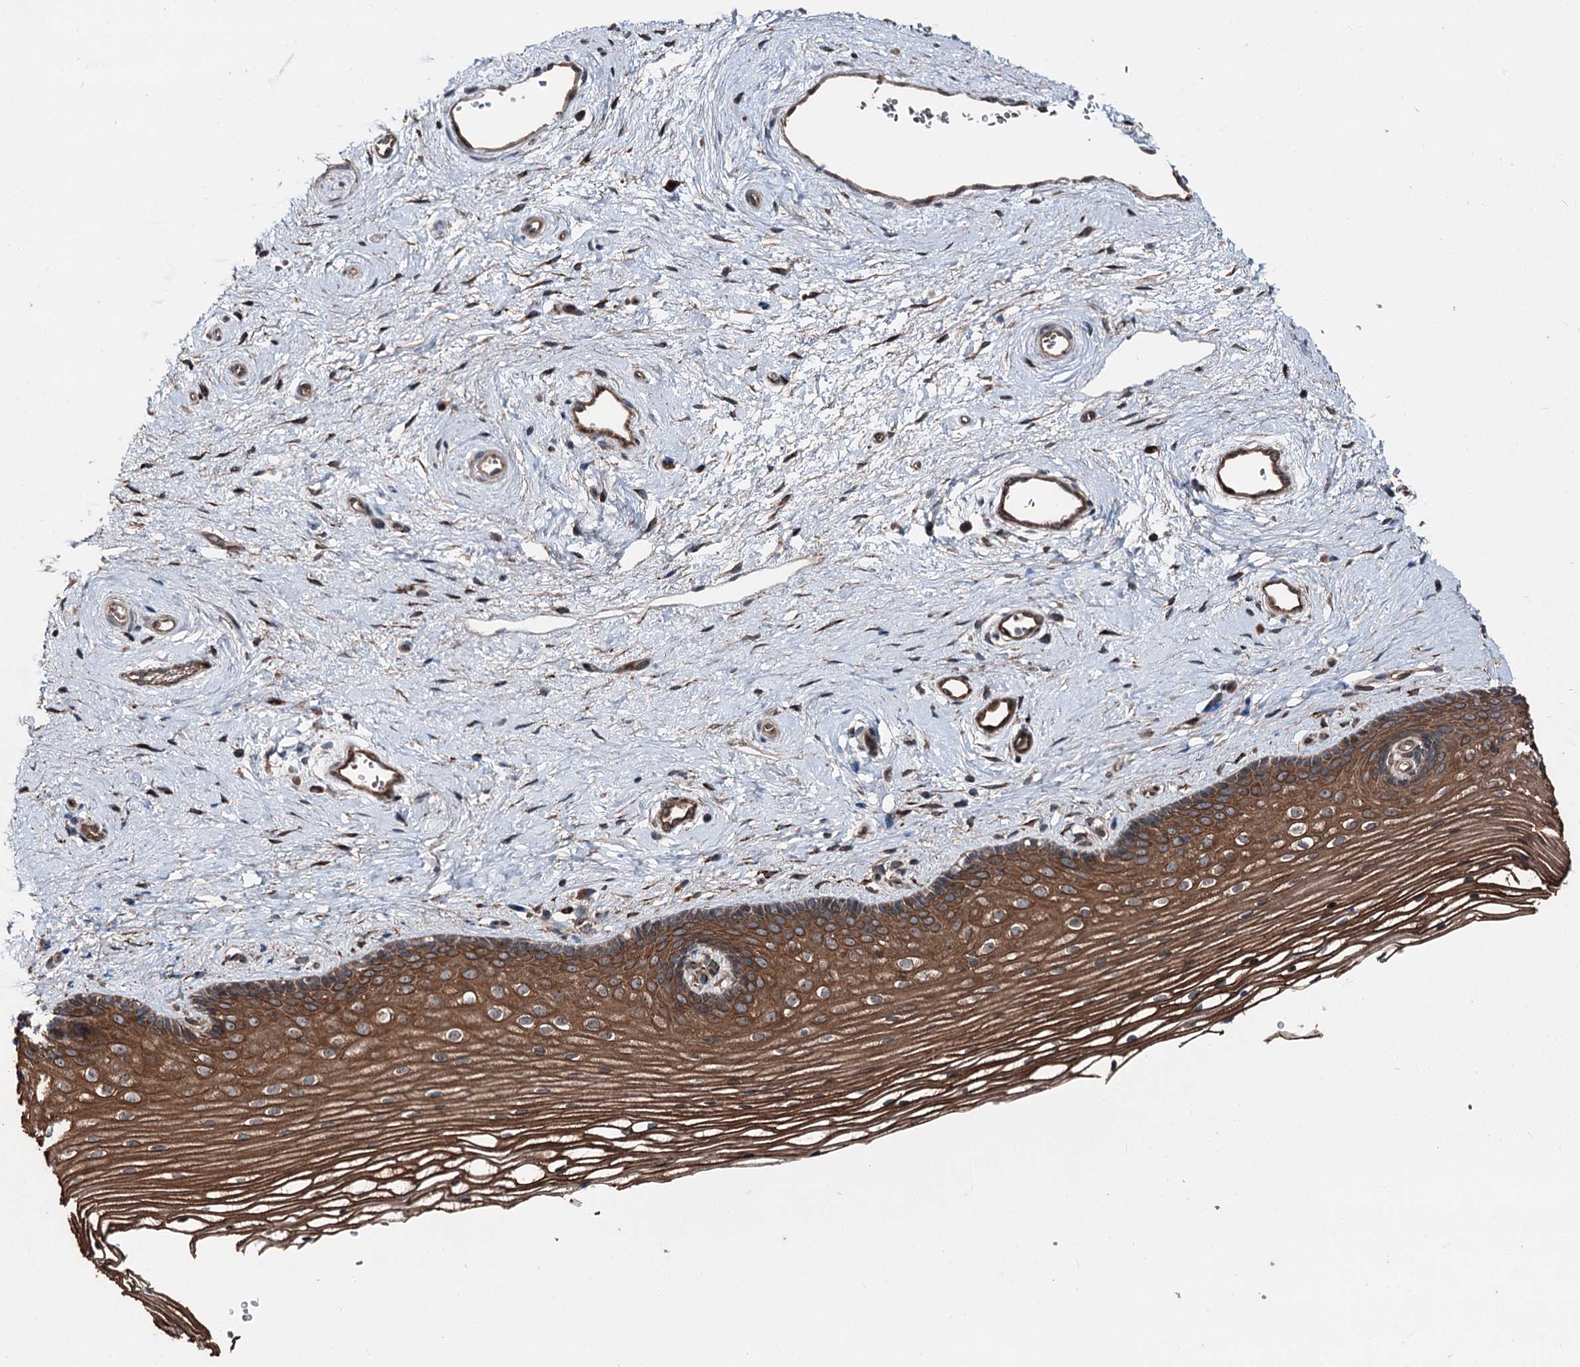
{"staining": {"intensity": "strong", "quantity": ">75%", "location": "cytoplasmic/membranous"}, "tissue": "vagina", "cell_type": "Squamous epithelial cells", "image_type": "normal", "snomed": [{"axis": "morphology", "description": "Normal tissue, NOS"}, {"axis": "topography", "description": "Vagina"}], "caption": "Squamous epithelial cells show high levels of strong cytoplasmic/membranous expression in about >75% of cells in normal vagina.", "gene": "DDIAS", "patient": {"sex": "female", "age": 46}}